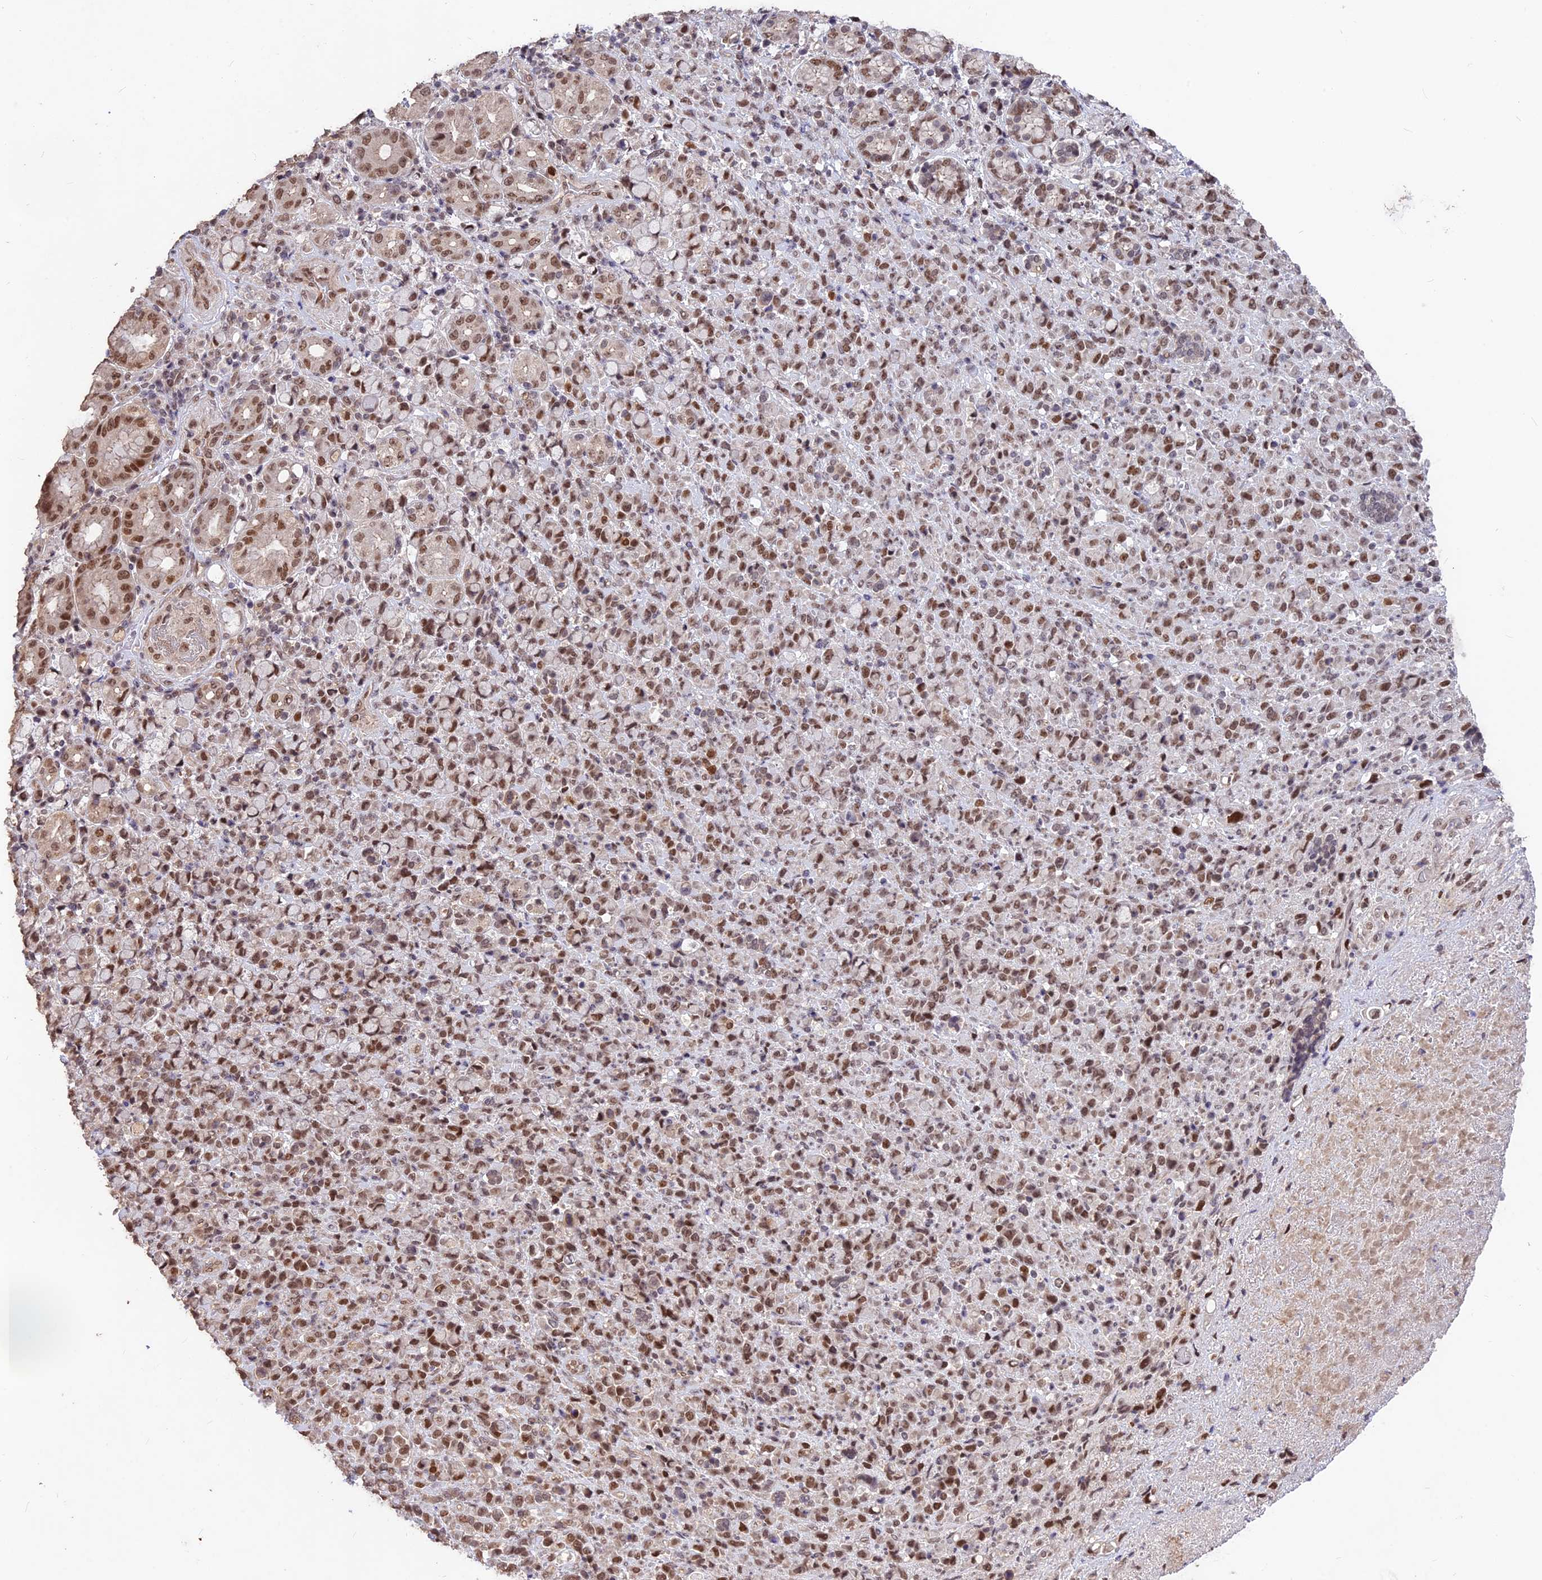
{"staining": {"intensity": "moderate", "quantity": ">75%", "location": "nuclear"}, "tissue": "stomach cancer", "cell_type": "Tumor cells", "image_type": "cancer", "snomed": [{"axis": "morphology", "description": "Normal tissue, NOS"}, {"axis": "morphology", "description": "Adenocarcinoma, NOS"}, {"axis": "topography", "description": "Stomach"}], "caption": "Stomach cancer stained for a protein exhibits moderate nuclear positivity in tumor cells. (Stains: DAB (3,3'-diaminobenzidine) in brown, nuclei in blue, Microscopy: brightfield microscopy at high magnification).", "gene": "DIS3", "patient": {"sex": "female", "age": 79}}